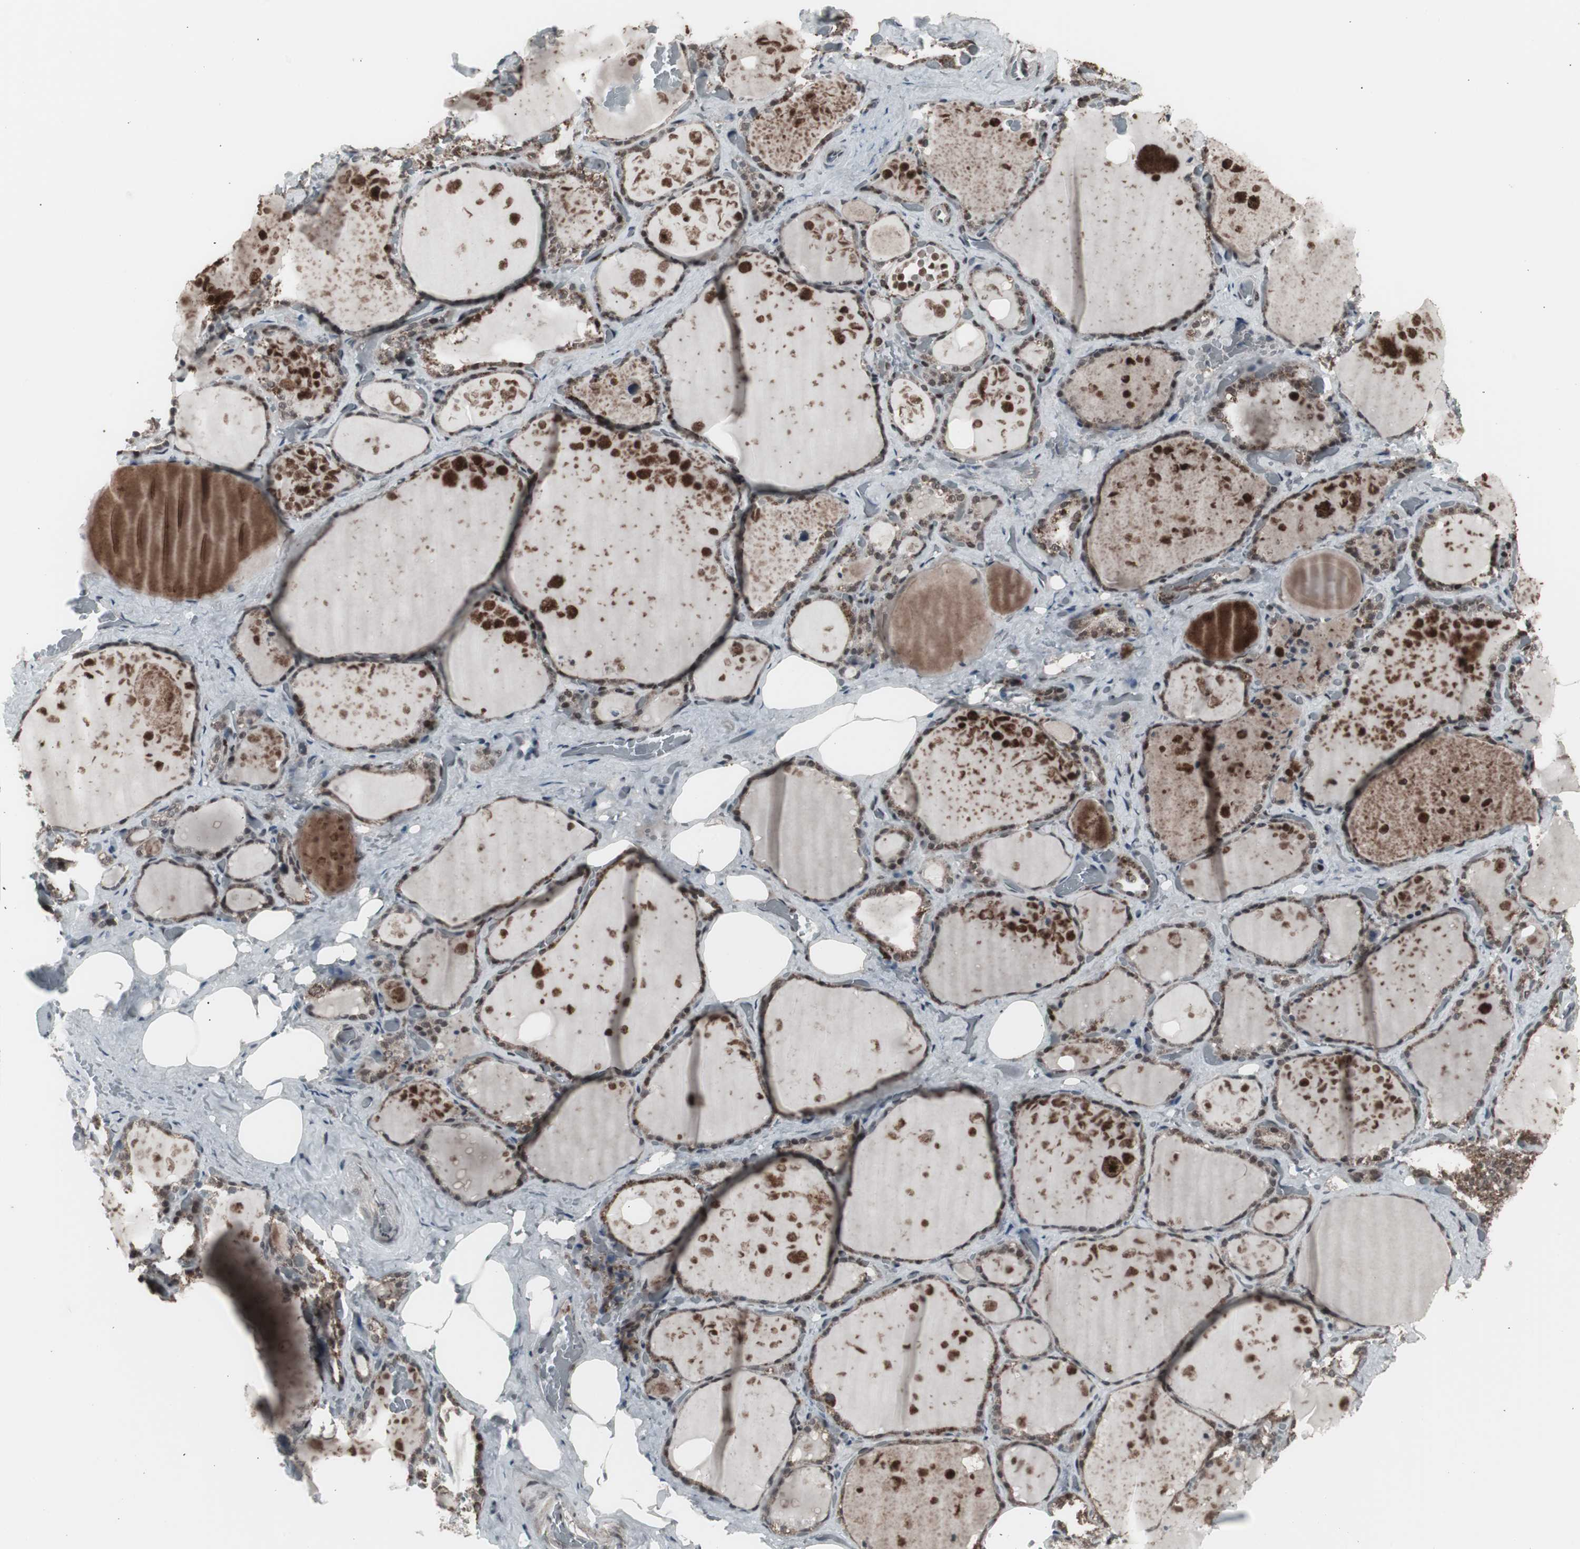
{"staining": {"intensity": "moderate", "quantity": "25%-75%", "location": "nuclear"}, "tissue": "thyroid gland", "cell_type": "Glandular cells", "image_type": "normal", "snomed": [{"axis": "morphology", "description": "Normal tissue, NOS"}, {"axis": "topography", "description": "Thyroid gland"}], "caption": "Immunohistochemical staining of unremarkable thyroid gland demonstrates moderate nuclear protein positivity in approximately 25%-75% of glandular cells. Immunohistochemistry stains the protein of interest in brown and the nuclei are stained blue.", "gene": "RXRA", "patient": {"sex": "male", "age": 61}}